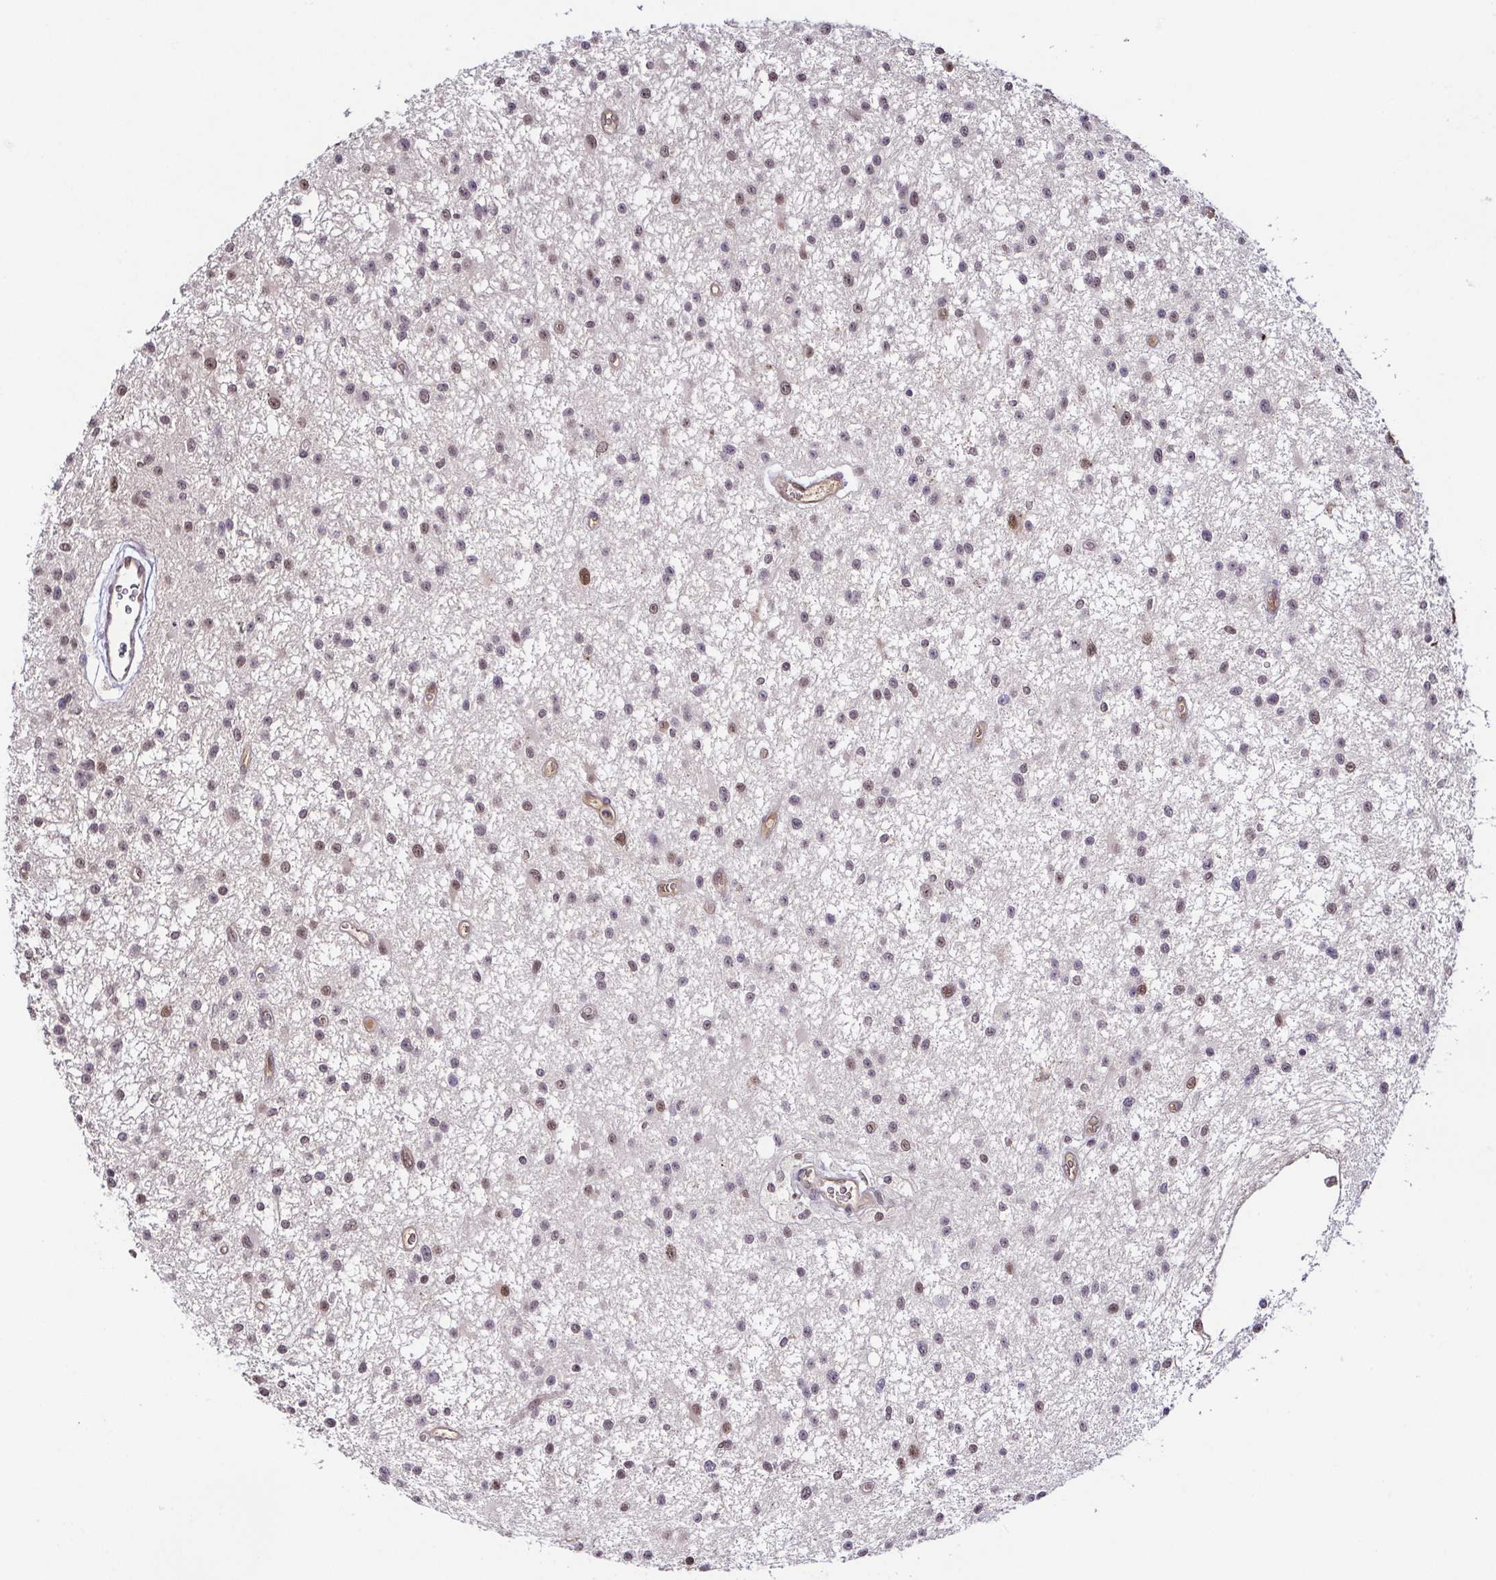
{"staining": {"intensity": "moderate", "quantity": "25%-75%", "location": "nuclear"}, "tissue": "glioma", "cell_type": "Tumor cells", "image_type": "cancer", "snomed": [{"axis": "morphology", "description": "Glioma, malignant, Low grade"}, {"axis": "topography", "description": "Brain"}], "caption": "The photomicrograph reveals staining of glioma, revealing moderate nuclear protein expression (brown color) within tumor cells. Nuclei are stained in blue.", "gene": "PSMB9", "patient": {"sex": "male", "age": 43}}